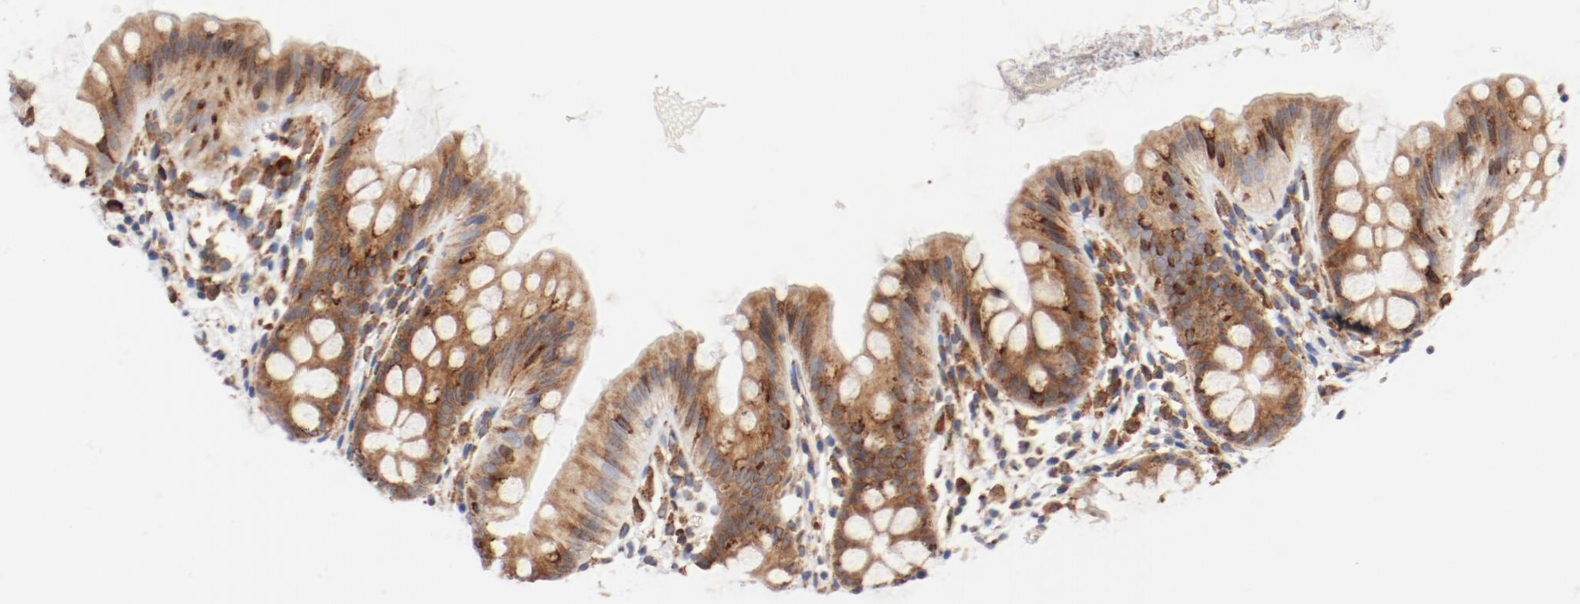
{"staining": {"intensity": "negative", "quantity": "none", "location": "none"}, "tissue": "colon", "cell_type": "Endothelial cells", "image_type": "normal", "snomed": [{"axis": "morphology", "description": "Normal tissue, NOS"}, {"axis": "topography", "description": "Smooth muscle"}, {"axis": "topography", "description": "Colon"}], "caption": "The photomicrograph shows no staining of endothelial cells in unremarkable colon. (Brightfield microscopy of DAB (3,3'-diaminobenzidine) immunohistochemistry at high magnification).", "gene": "PDPK1", "patient": {"sex": "male", "age": 67}}